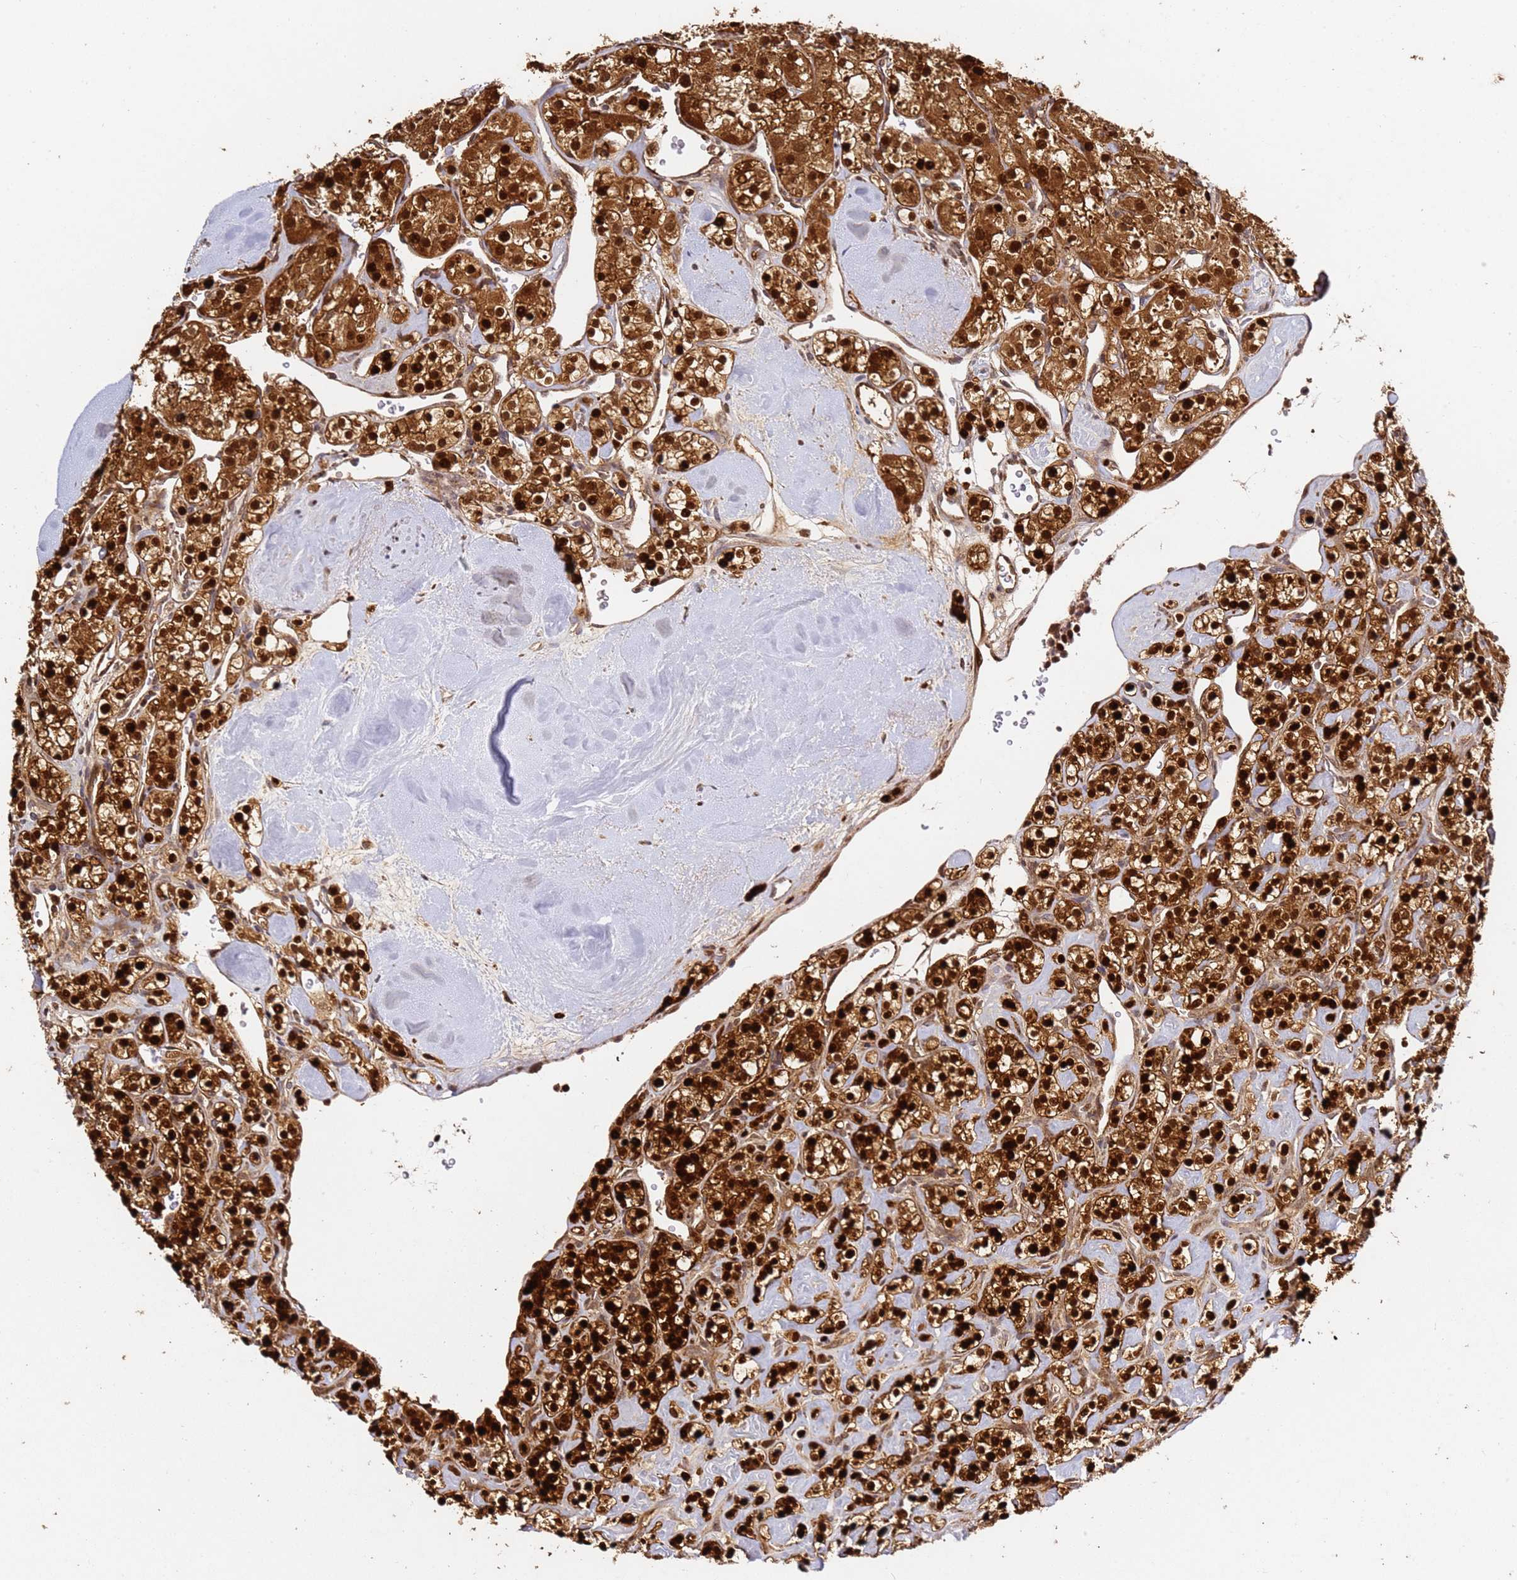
{"staining": {"intensity": "strong", "quantity": ">75%", "location": "cytoplasmic/membranous,nuclear"}, "tissue": "renal cancer", "cell_type": "Tumor cells", "image_type": "cancer", "snomed": [{"axis": "morphology", "description": "Adenocarcinoma, NOS"}, {"axis": "topography", "description": "Kidney"}], "caption": "Renal cancer stained for a protein exhibits strong cytoplasmic/membranous and nuclear positivity in tumor cells.", "gene": "SMOX", "patient": {"sex": "male", "age": 77}}